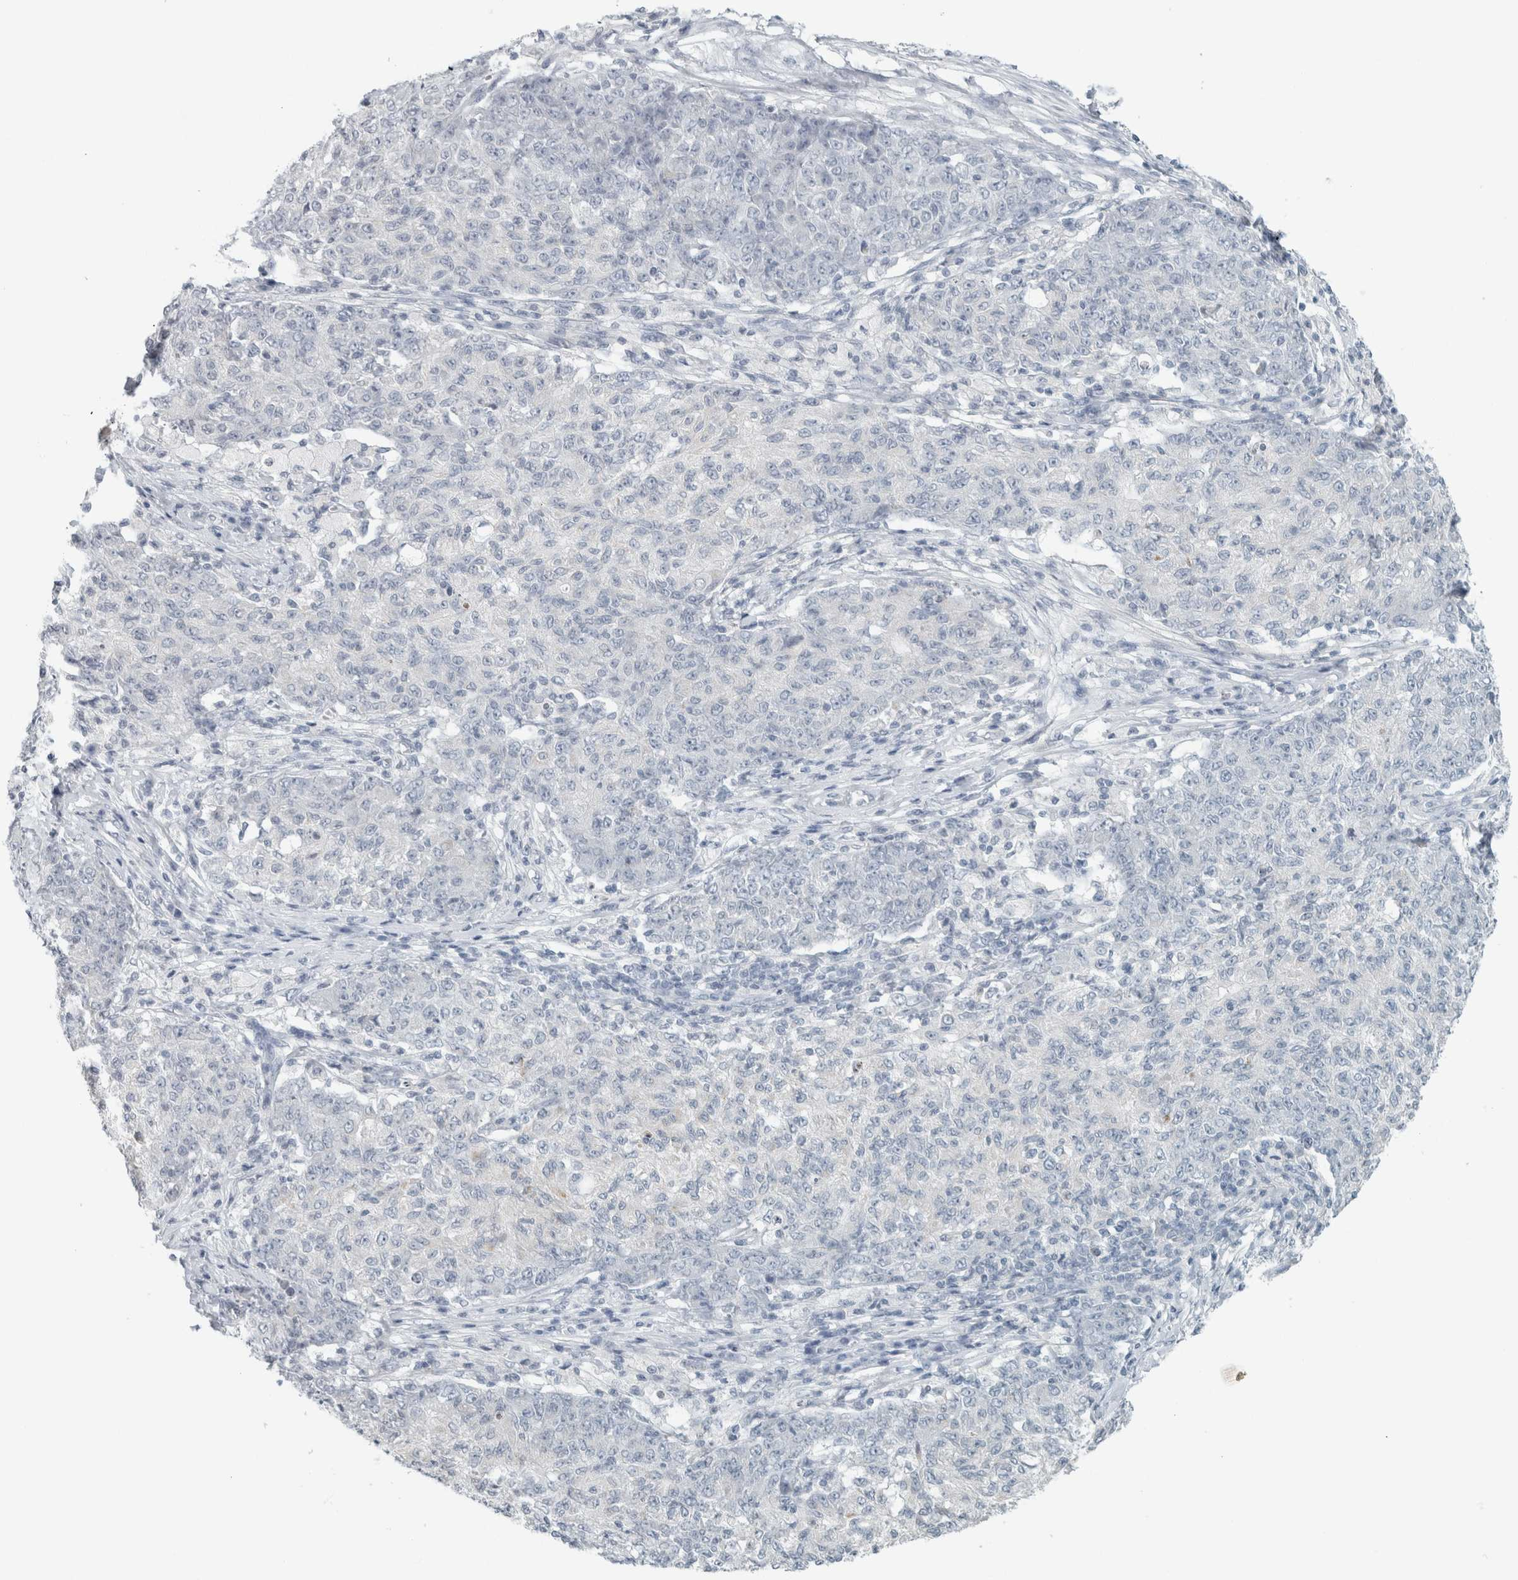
{"staining": {"intensity": "negative", "quantity": "none", "location": "none"}, "tissue": "ovarian cancer", "cell_type": "Tumor cells", "image_type": "cancer", "snomed": [{"axis": "morphology", "description": "Carcinoma, endometroid"}, {"axis": "topography", "description": "Ovary"}], "caption": "IHC image of ovarian endometroid carcinoma stained for a protein (brown), which shows no staining in tumor cells.", "gene": "TRIT1", "patient": {"sex": "female", "age": 42}}